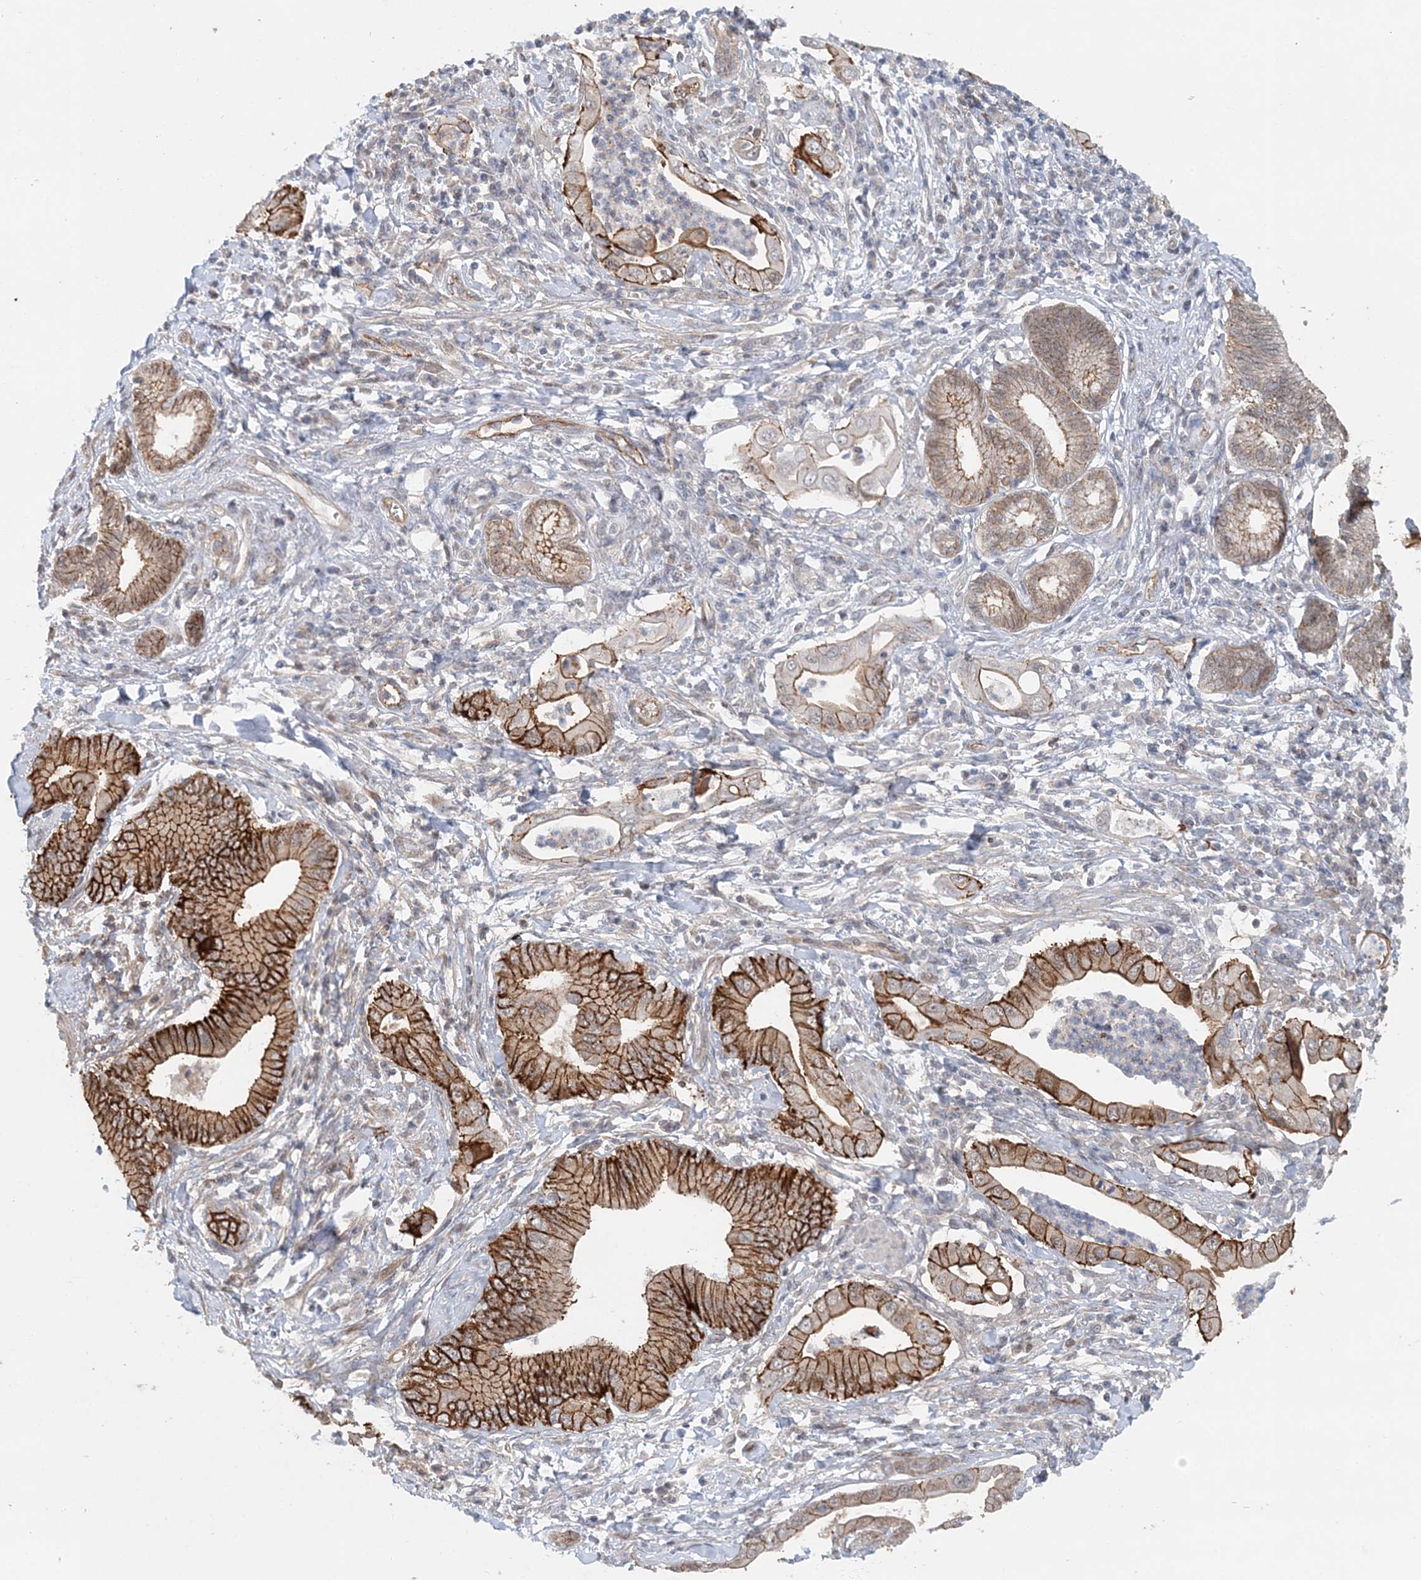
{"staining": {"intensity": "strong", "quantity": "25%-75%", "location": "cytoplasmic/membranous"}, "tissue": "pancreatic cancer", "cell_type": "Tumor cells", "image_type": "cancer", "snomed": [{"axis": "morphology", "description": "Adenocarcinoma, NOS"}, {"axis": "topography", "description": "Pancreas"}], "caption": "Protein staining exhibits strong cytoplasmic/membranous positivity in approximately 25%-75% of tumor cells in pancreatic cancer (adenocarcinoma). (Stains: DAB (3,3'-diaminobenzidine) in brown, nuclei in blue, Microscopy: brightfield microscopy at high magnification).", "gene": "MAT2B", "patient": {"sex": "male", "age": 78}}